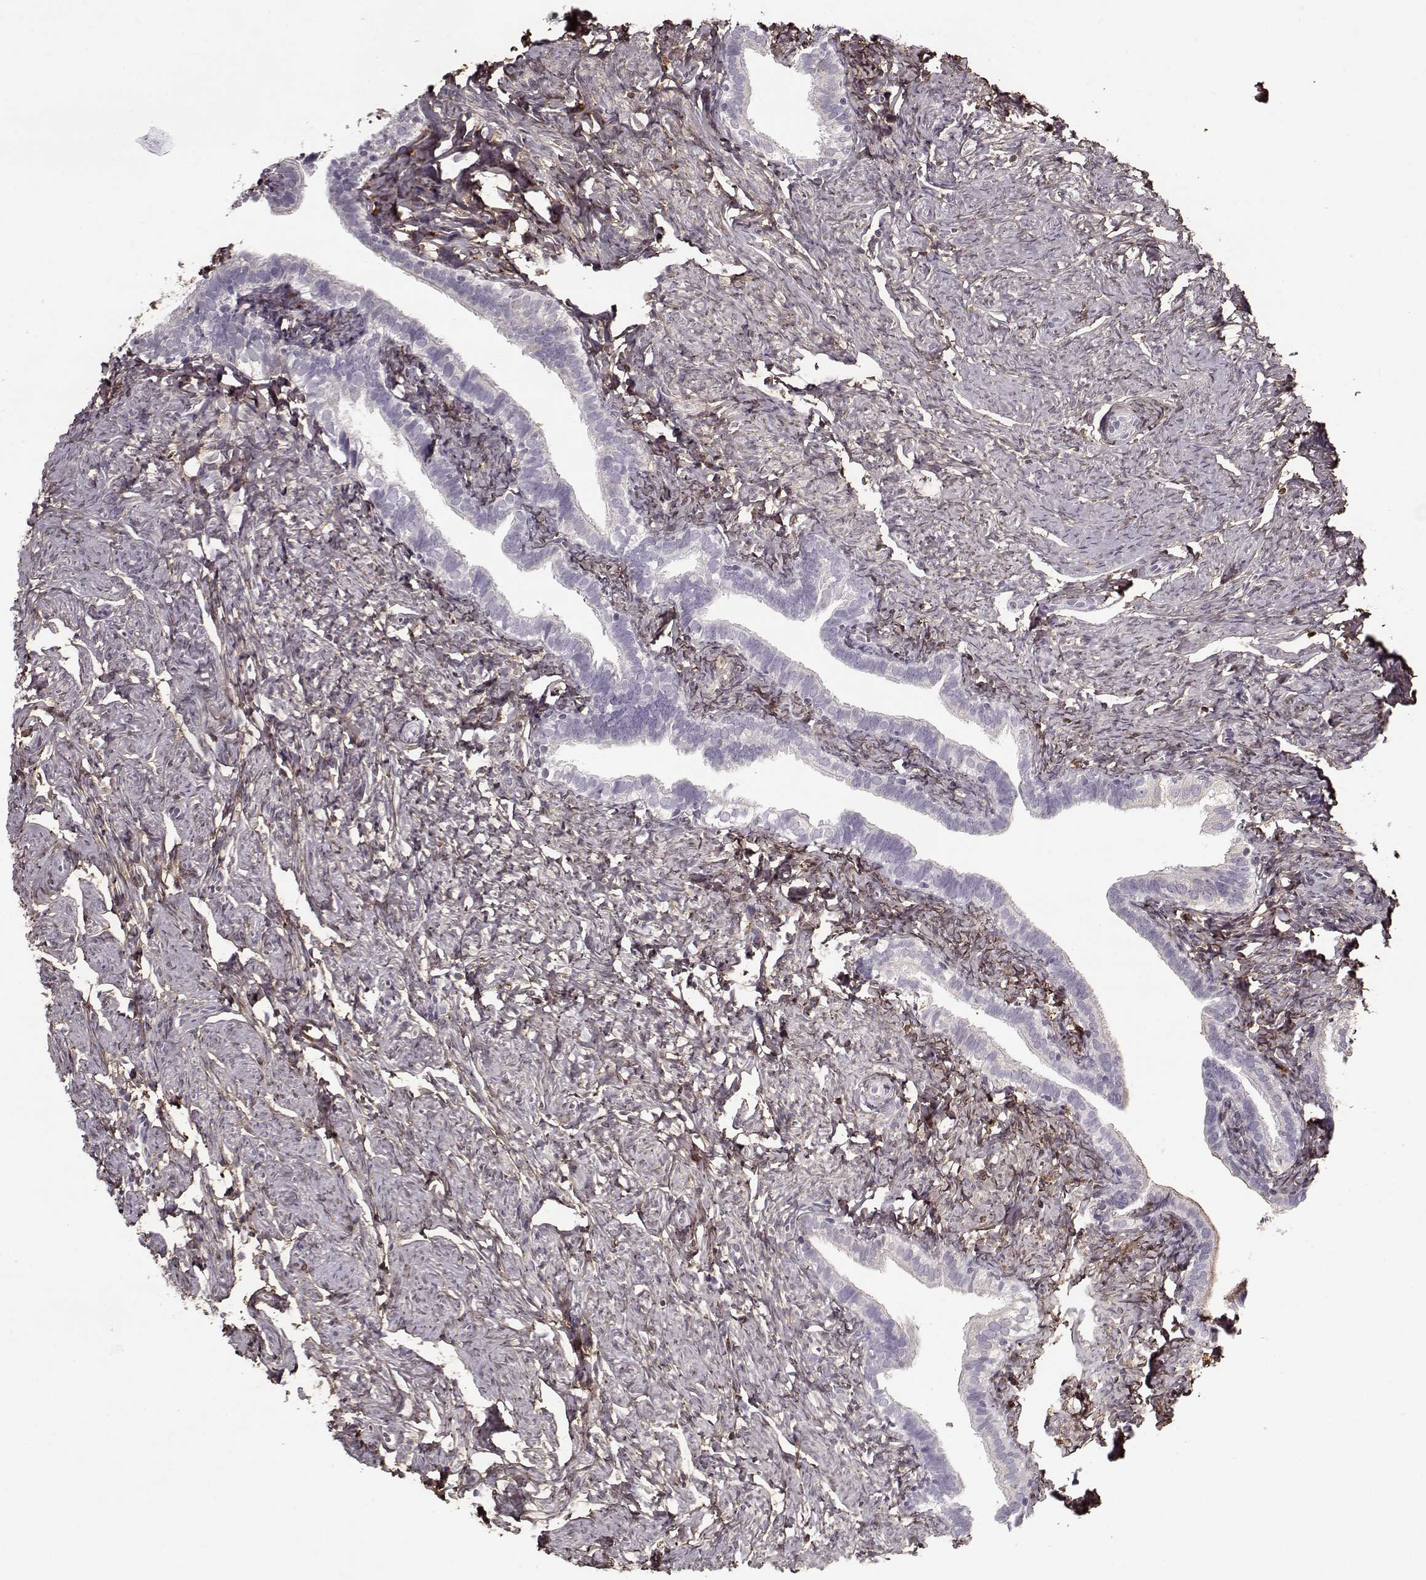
{"staining": {"intensity": "negative", "quantity": "none", "location": "none"}, "tissue": "fallopian tube", "cell_type": "Glandular cells", "image_type": "normal", "snomed": [{"axis": "morphology", "description": "Normal tissue, NOS"}, {"axis": "topography", "description": "Fallopian tube"}], "caption": "A histopathology image of fallopian tube stained for a protein exhibits no brown staining in glandular cells. (Stains: DAB (3,3'-diaminobenzidine) immunohistochemistry with hematoxylin counter stain, Microscopy: brightfield microscopy at high magnification).", "gene": "LUM", "patient": {"sex": "female", "age": 41}}